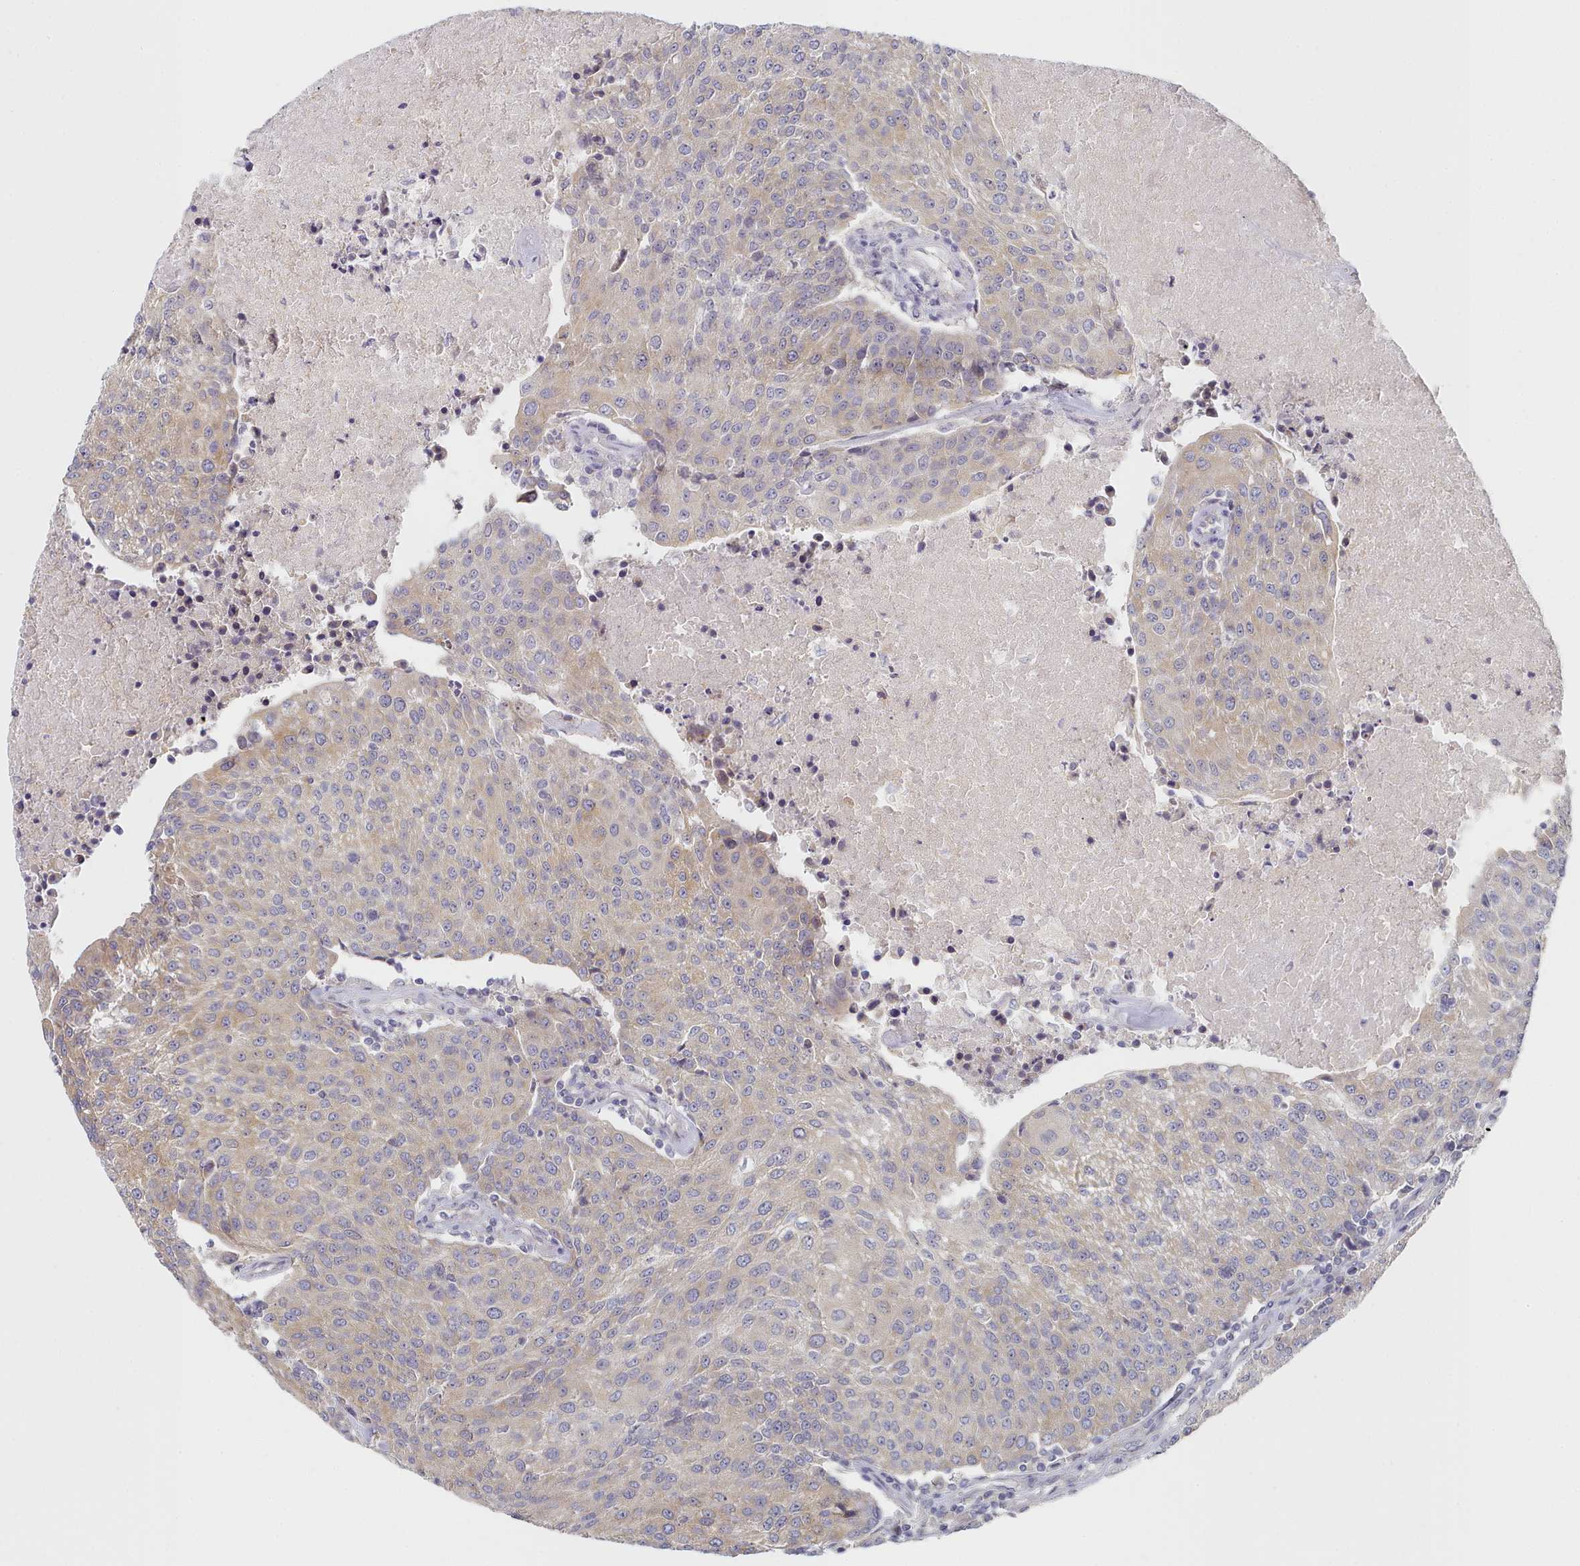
{"staining": {"intensity": "weak", "quantity": "<25%", "location": "cytoplasmic/membranous"}, "tissue": "urothelial cancer", "cell_type": "Tumor cells", "image_type": "cancer", "snomed": [{"axis": "morphology", "description": "Urothelial carcinoma, High grade"}, {"axis": "topography", "description": "Urinary bladder"}], "caption": "Histopathology image shows no protein staining in tumor cells of urothelial cancer tissue.", "gene": "TYW1B", "patient": {"sex": "female", "age": 85}}